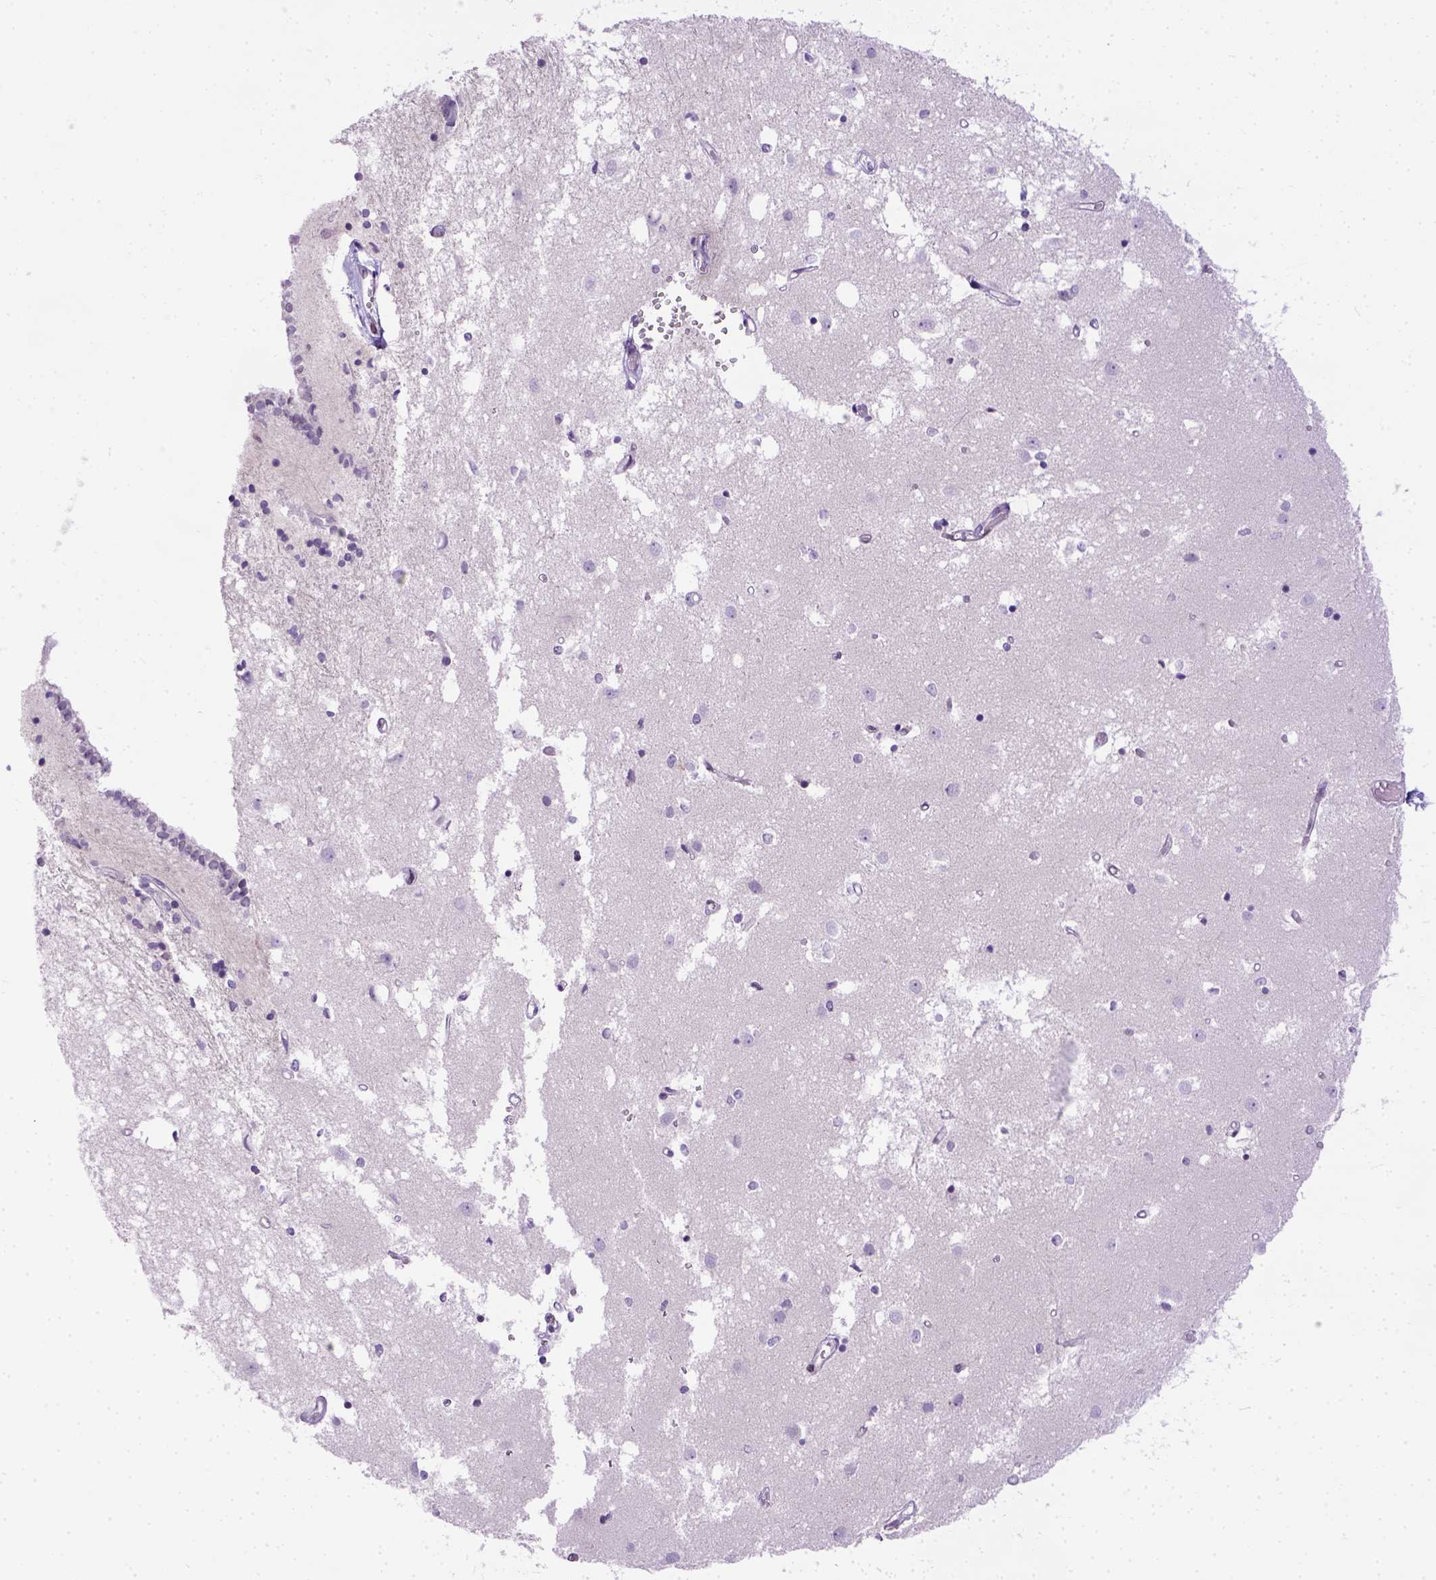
{"staining": {"intensity": "negative", "quantity": "none", "location": "none"}, "tissue": "caudate", "cell_type": "Glial cells", "image_type": "normal", "snomed": [{"axis": "morphology", "description": "Normal tissue, NOS"}, {"axis": "topography", "description": "Lateral ventricle wall"}], "caption": "The micrograph reveals no staining of glial cells in unremarkable caudate.", "gene": "FAM184B", "patient": {"sex": "male", "age": 54}}